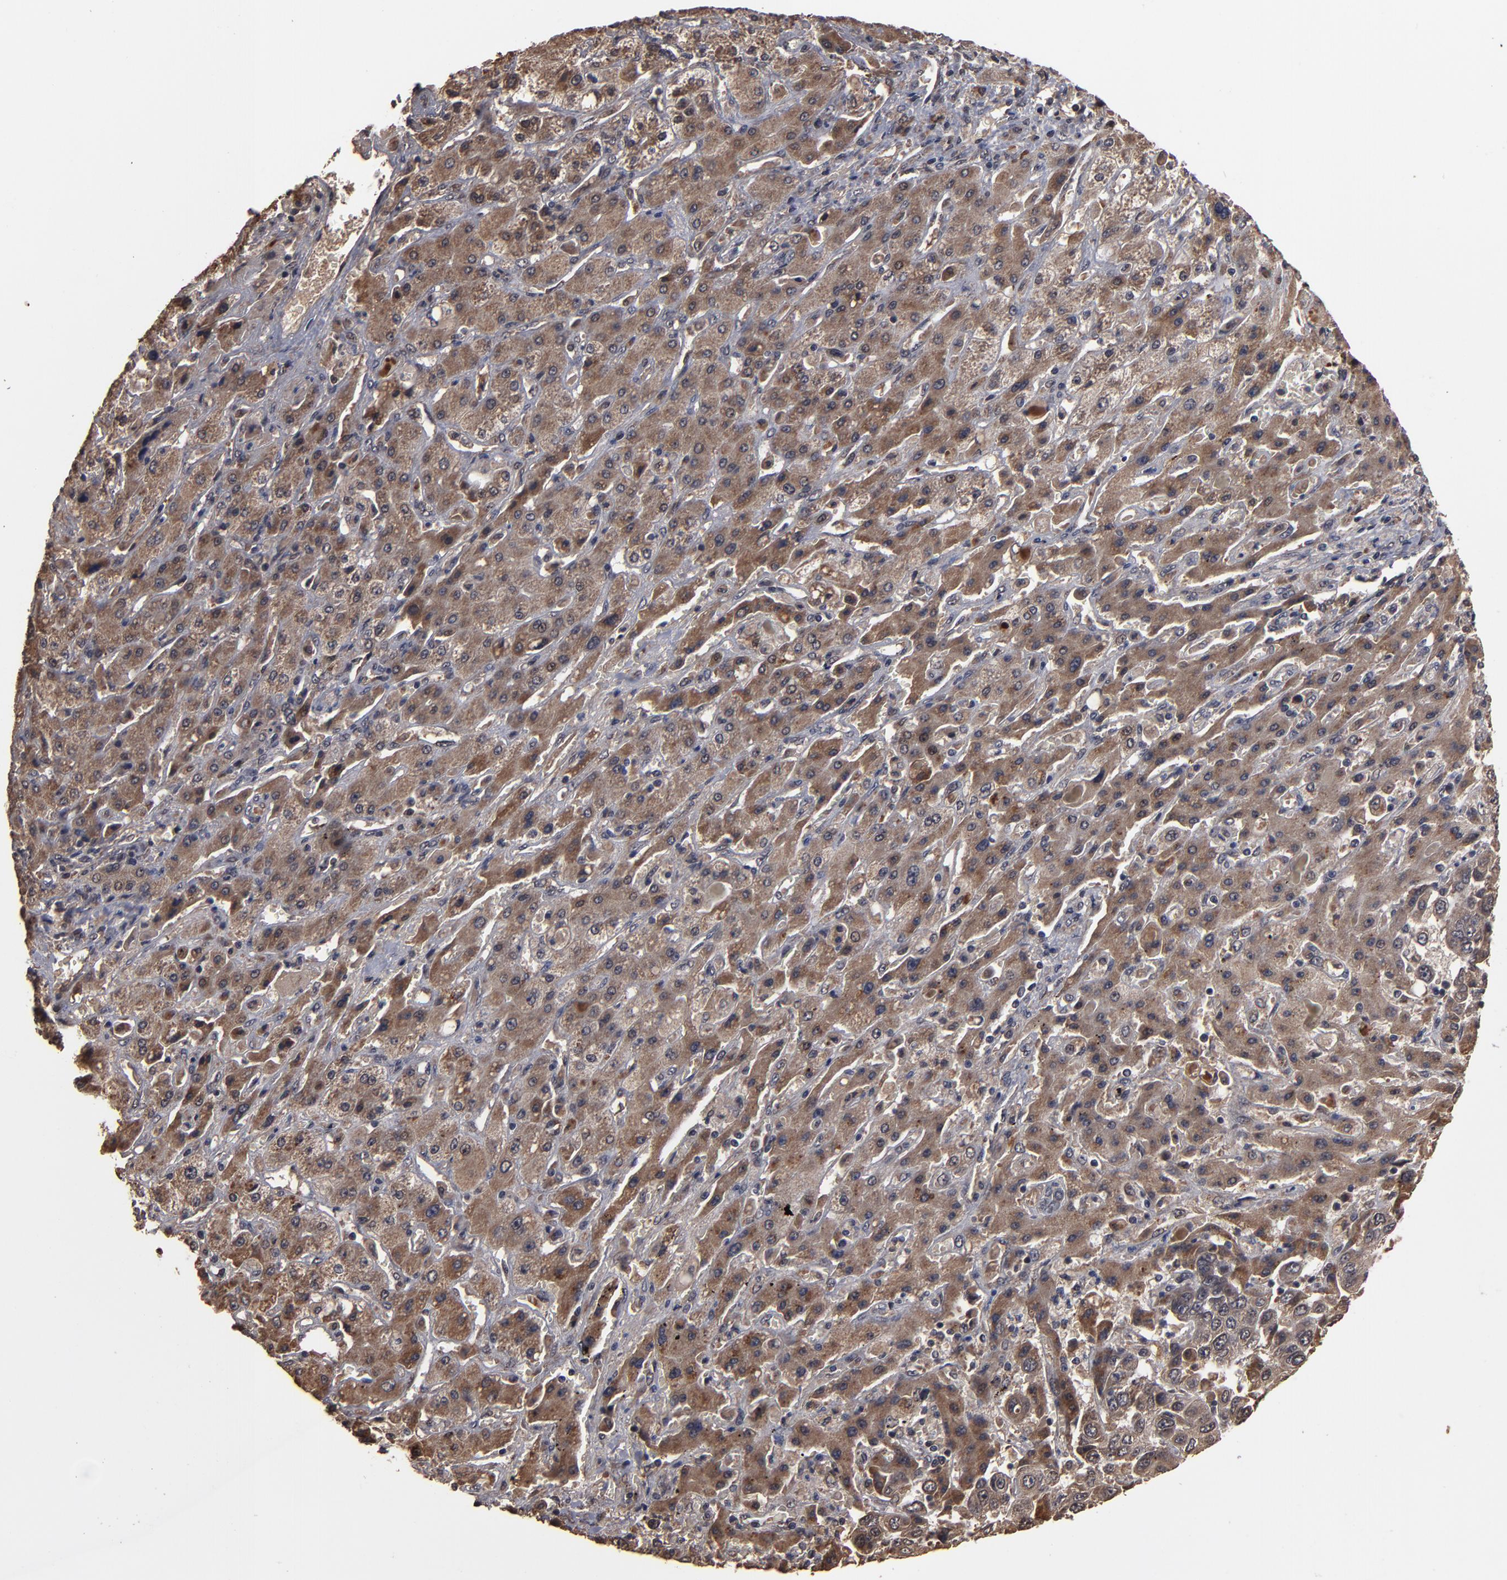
{"staining": {"intensity": "weak", "quantity": "25%-75%", "location": "cytoplasmic/membranous"}, "tissue": "liver cancer", "cell_type": "Tumor cells", "image_type": "cancer", "snomed": [{"axis": "morphology", "description": "Cholangiocarcinoma"}, {"axis": "topography", "description": "Liver"}], "caption": "Liver cancer (cholangiocarcinoma) stained with DAB immunohistochemistry displays low levels of weak cytoplasmic/membranous expression in approximately 25%-75% of tumor cells.", "gene": "NXF2B", "patient": {"sex": "female", "age": 52}}